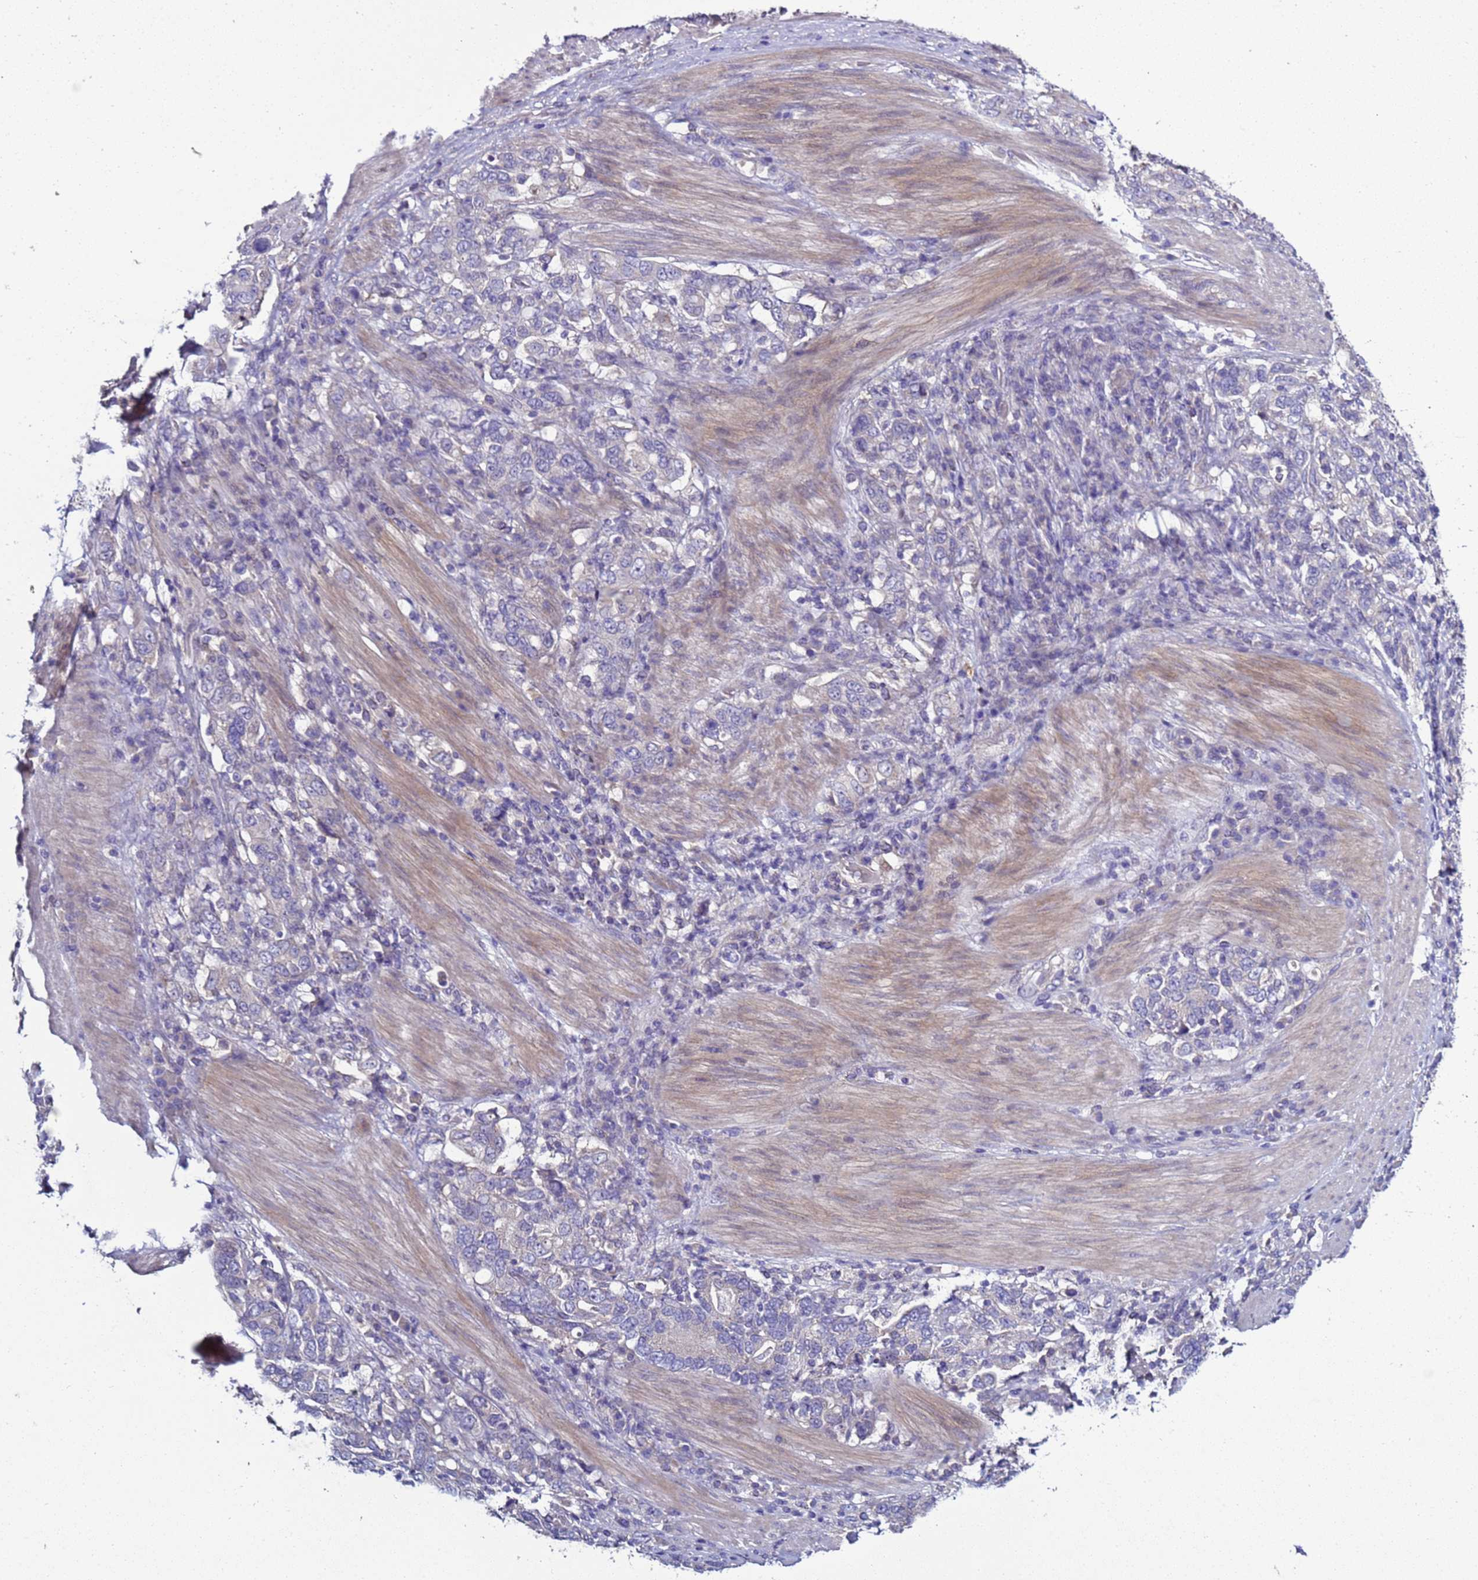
{"staining": {"intensity": "negative", "quantity": "none", "location": "none"}, "tissue": "stomach cancer", "cell_type": "Tumor cells", "image_type": "cancer", "snomed": [{"axis": "morphology", "description": "Adenocarcinoma, NOS"}, {"axis": "topography", "description": "Stomach, upper"}, {"axis": "topography", "description": "Stomach"}], "caption": "There is no significant staining in tumor cells of adenocarcinoma (stomach). The staining was performed using DAB to visualize the protein expression in brown, while the nuclei were stained in blue with hematoxylin (Magnification: 20x).", "gene": "RABL2B", "patient": {"sex": "male", "age": 62}}